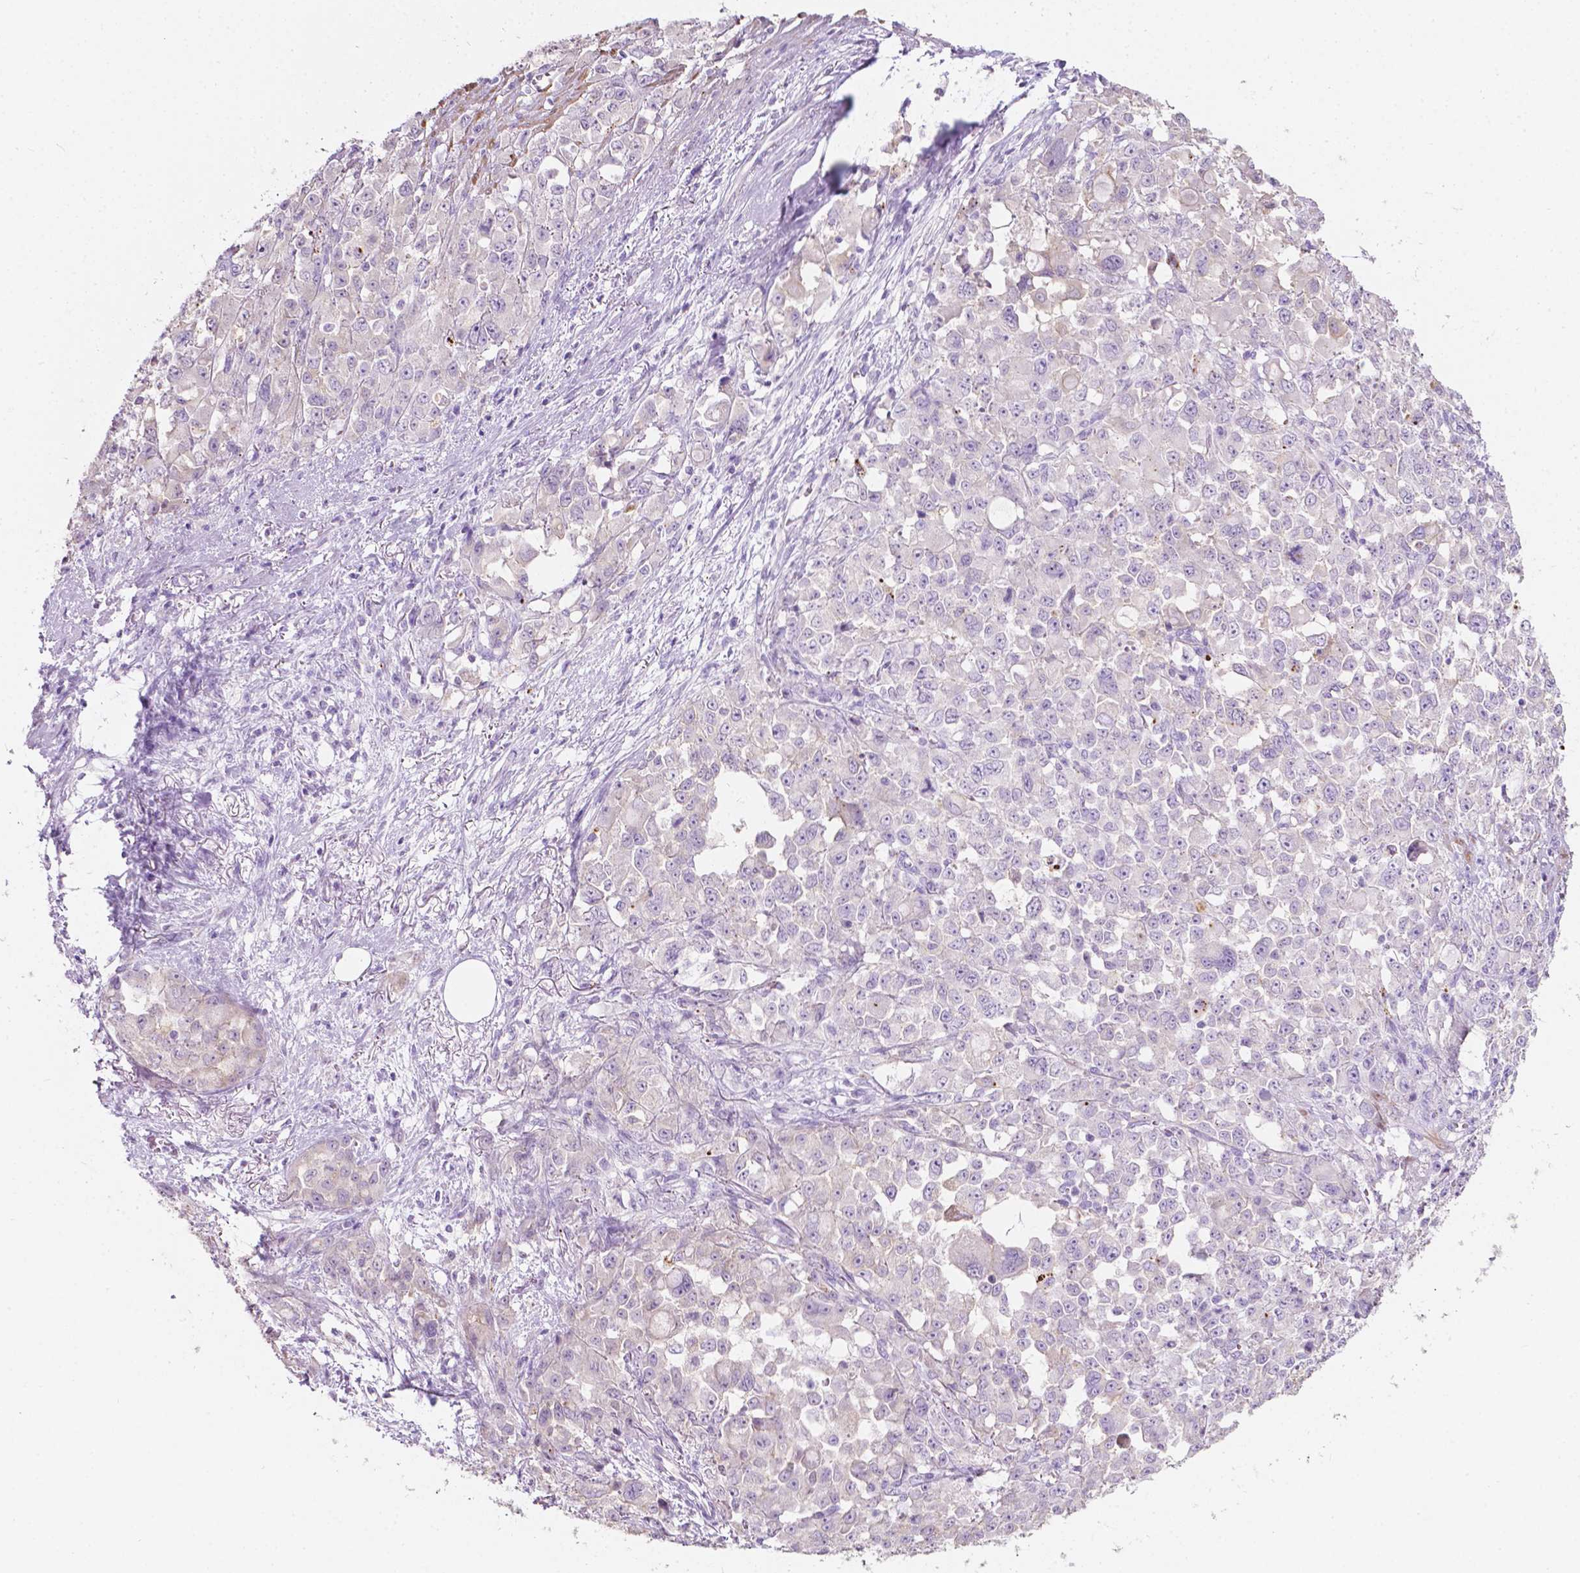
{"staining": {"intensity": "negative", "quantity": "none", "location": "none"}, "tissue": "stomach cancer", "cell_type": "Tumor cells", "image_type": "cancer", "snomed": [{"axis": "morphology", "description": "Adenocarcinoma, NOS"}, {"axis": "topography", "description": "Stomach"}], "caption": "A histopathology image of stomach cancer stained for a protein shows no brown staining in tumor cells.", "gene": "NOS1AP", "patient": {"sex": "female", "age": 76}}